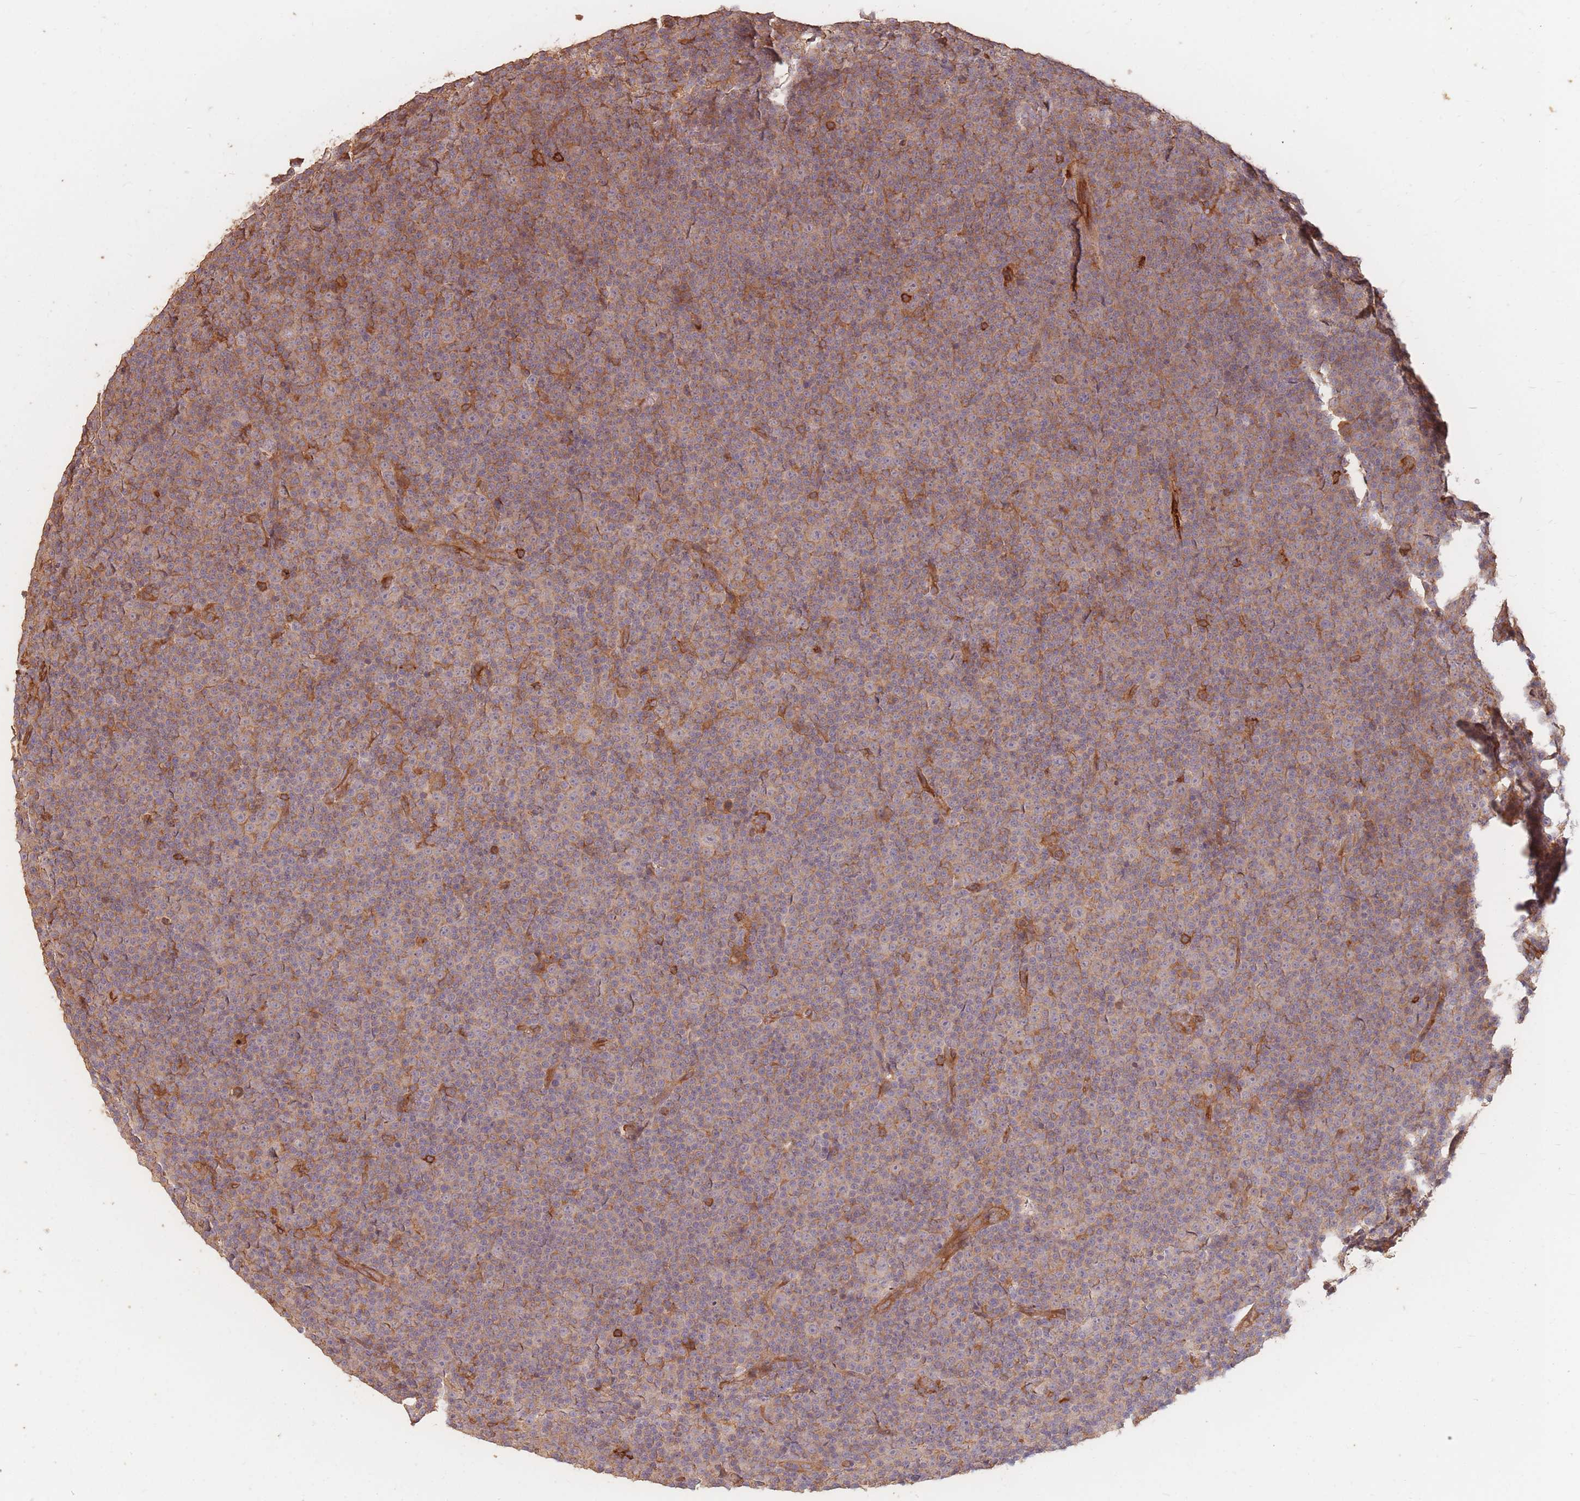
{"staining": {"intensity": "moderate", "quantity": "25%-75%", "location": "cytoplasmic/membranous"}, "tissue": "lymphoma", "cell_type": "Tumor cells", "image_type": "cancer", "snomed": [{"axis": "morphology", "description": "Malignant lymphoma, non-Hodgkin's type, Low grade"}, {"axis": "topography", "description": "Lymph node"}], "caption": "The image reveals a brown stain indicating the presence of a protein in the cytoplasmic/membranous of tumor cells in low-grade malignant lymphoma, non-Hodgkin's type. Immunohistochemistry (ihc) stains the protein in brown and the nuclei are stained blue.", "gene": "PLS3", "patient": {"sex": "female", "age": 67}}